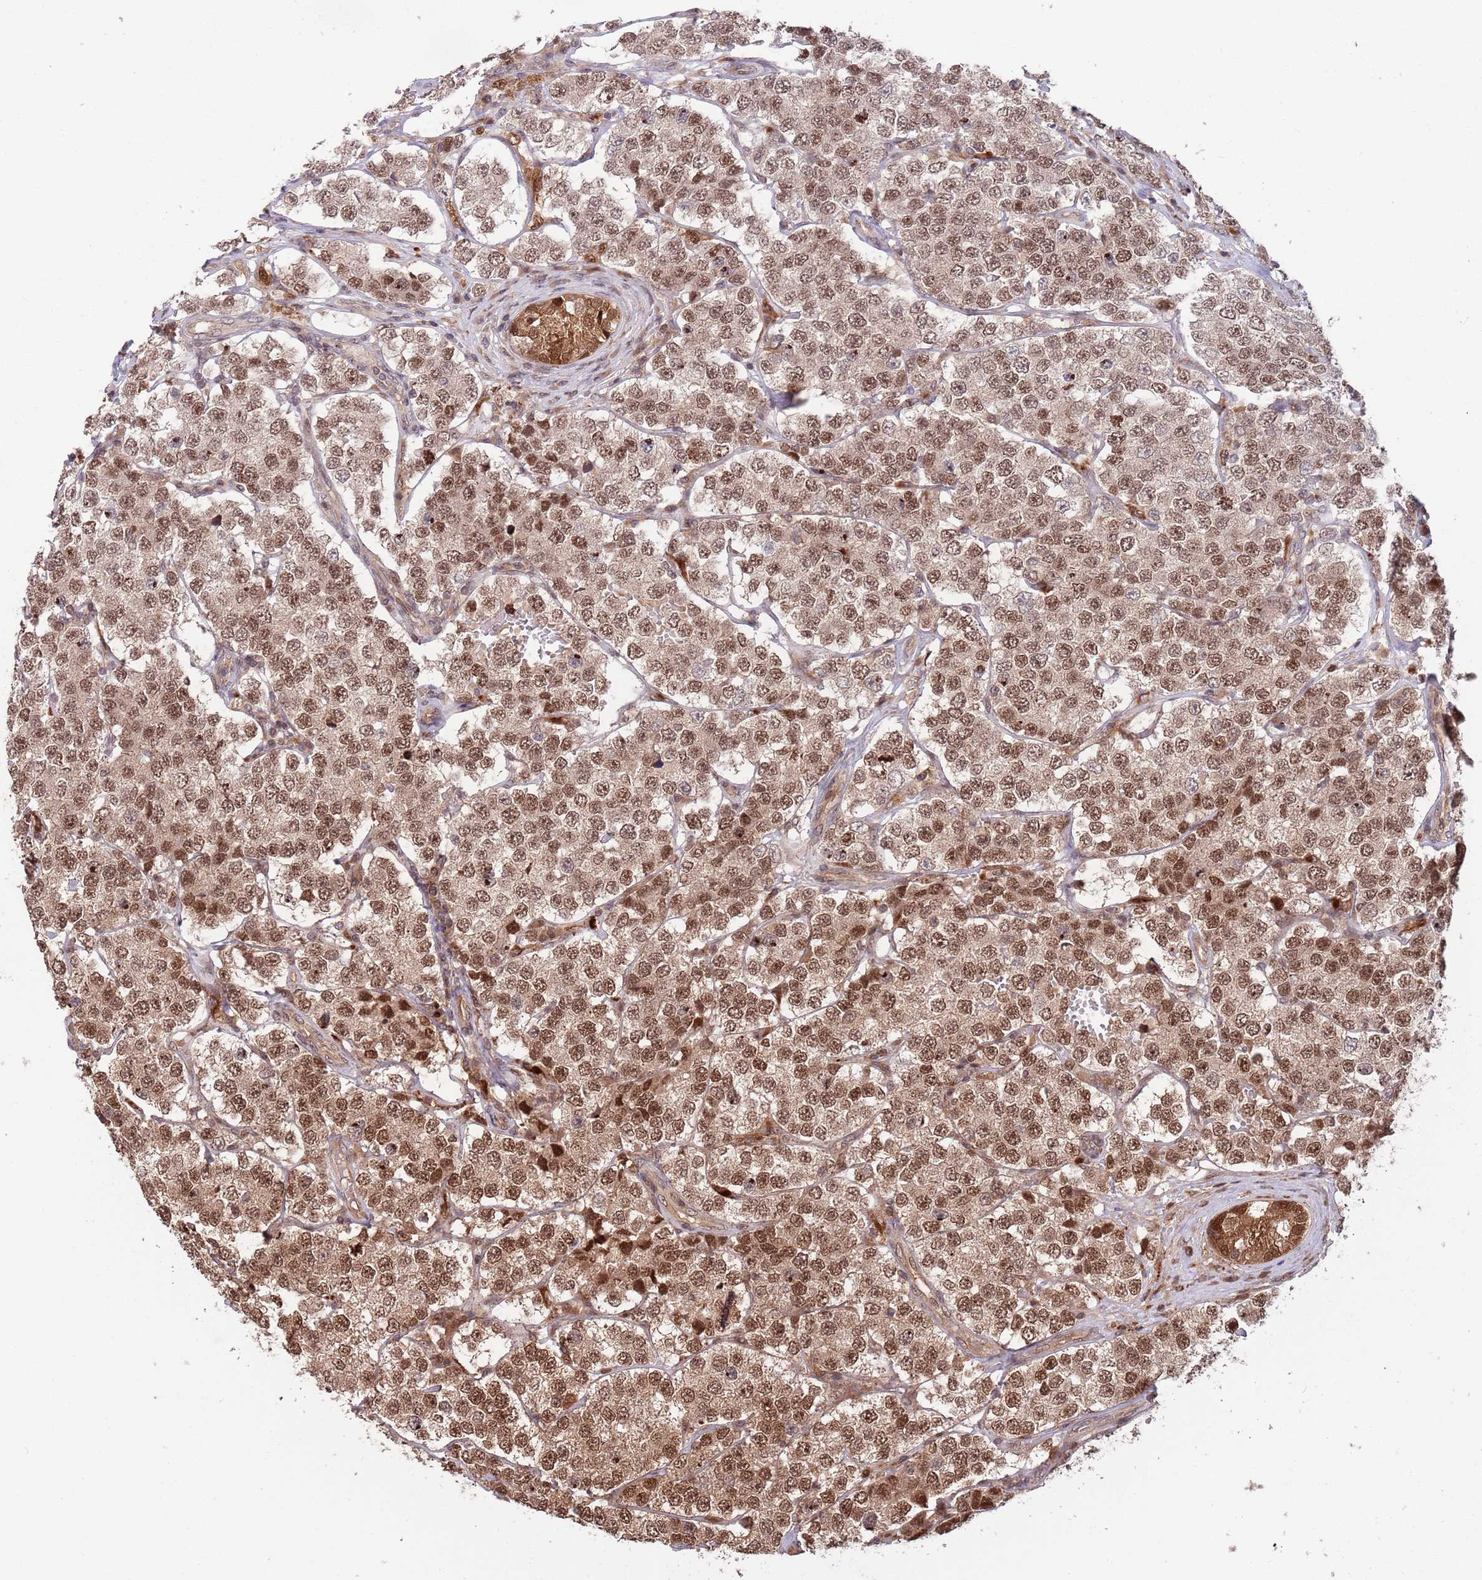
{"staining": {"intensity": "strong", "quantity": ">75%", "location": "cytoplasmic/membranous,nuclear"}, "tissue": "testis cancer", "cell_type": "Tumor cells", "image_type": "cancer", "snomed": [{"axis": "morphology", "description": "Seminoma, NOS"}, {"axis": "topography", "description": "Testis"}], "caption": "This is an image of immunohistochemistry staining of testis cancer (seminoma), which shows strong staining in the cytoplasmic/membranous and nuclear of tumor cells.", "gene": "SALL1", "patient": {"sex": "male", "age": 34}}